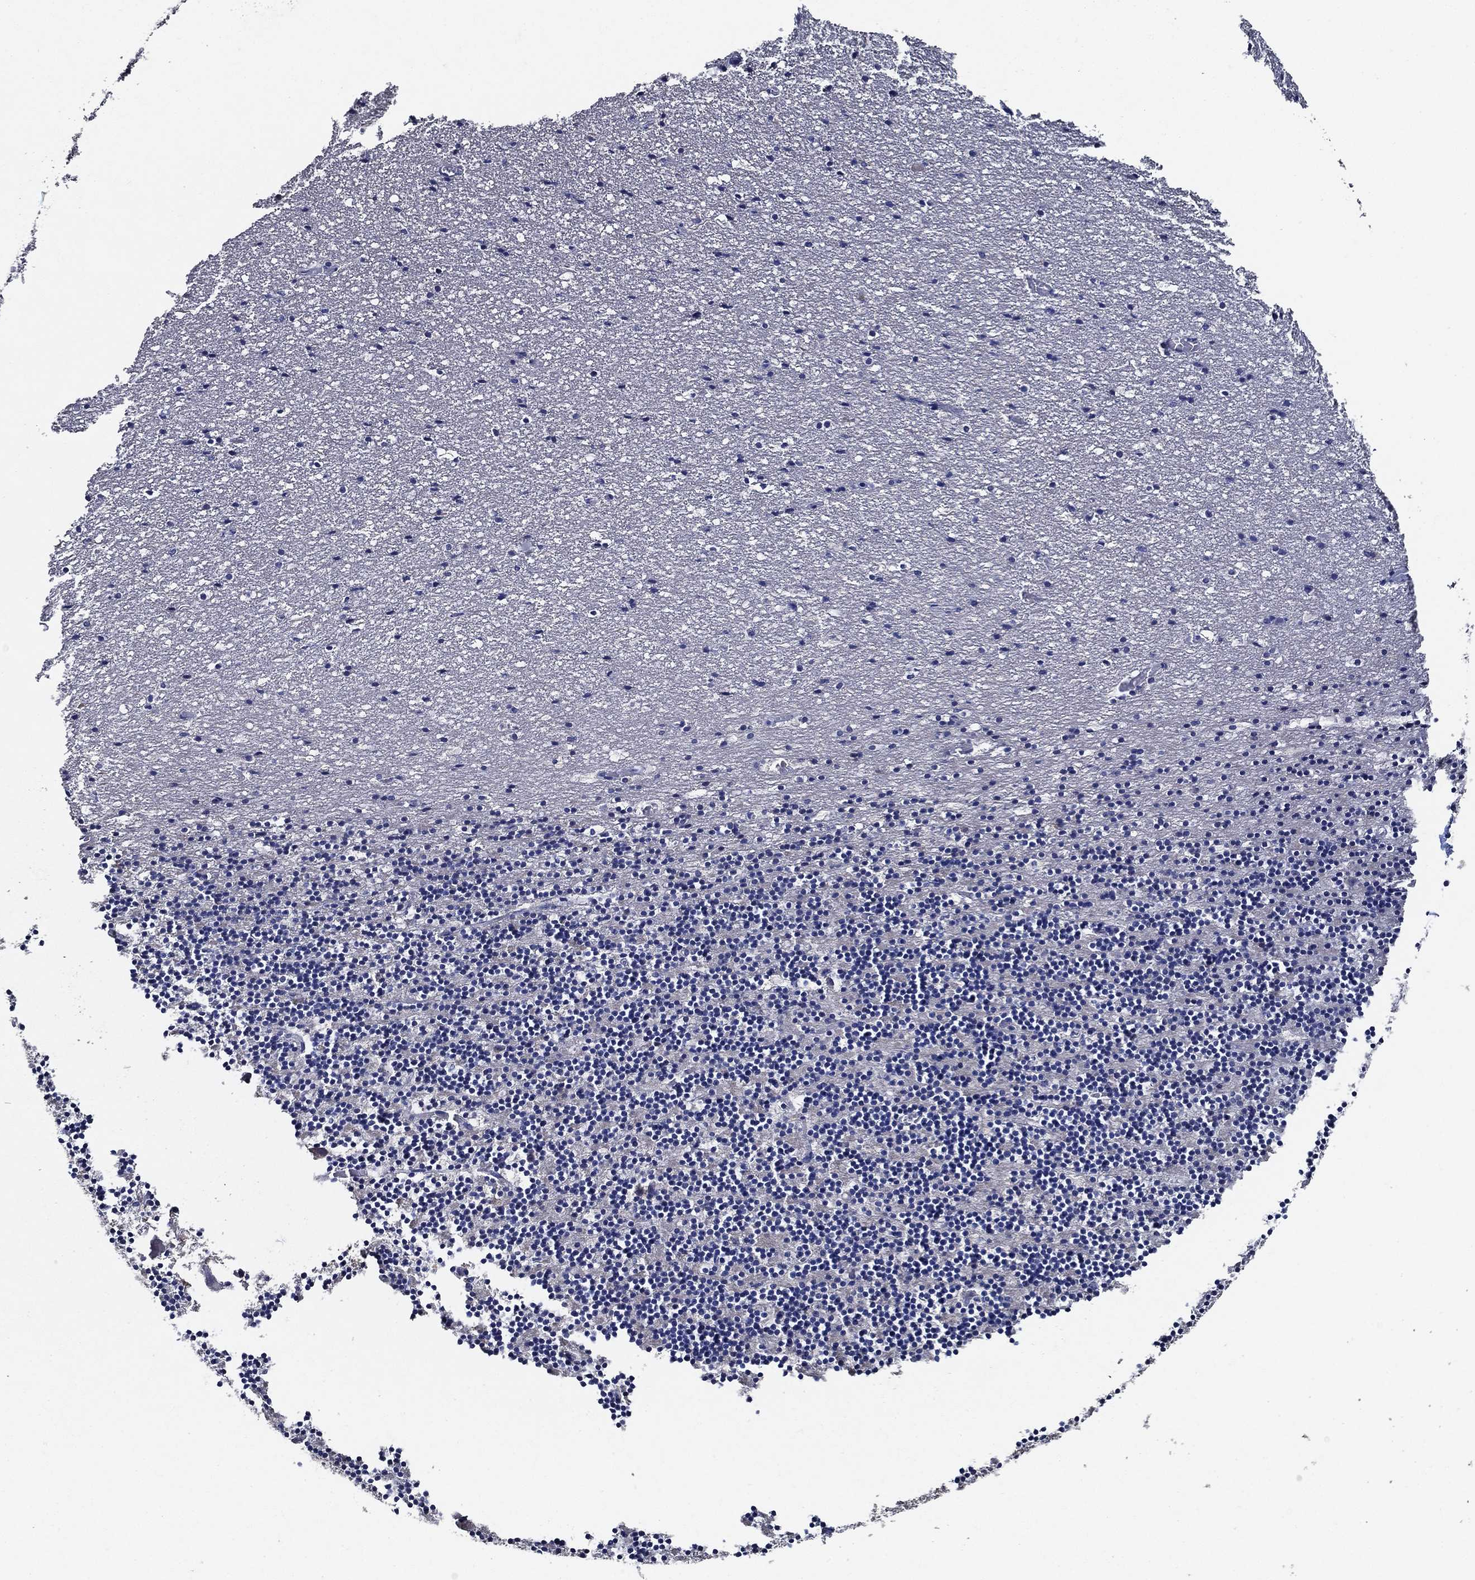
{"staining": {"intensity": "negative", "quantity": "none", "location": "none"}, "tissue": "cerebellum", "cell_type": "Cells in granular layer", "image_type": "normal", "snomed": [{"axis": "morphology", "description": "Normal tissue, NOS"}, {"axis": "topography", "description": "Cerebellum"}], "caption": "The image demonstrates no significant staining in cells in granular layer of cerebellum.", "gene": "DOCK3", "patient": {"sex": "male", "age": 37}}